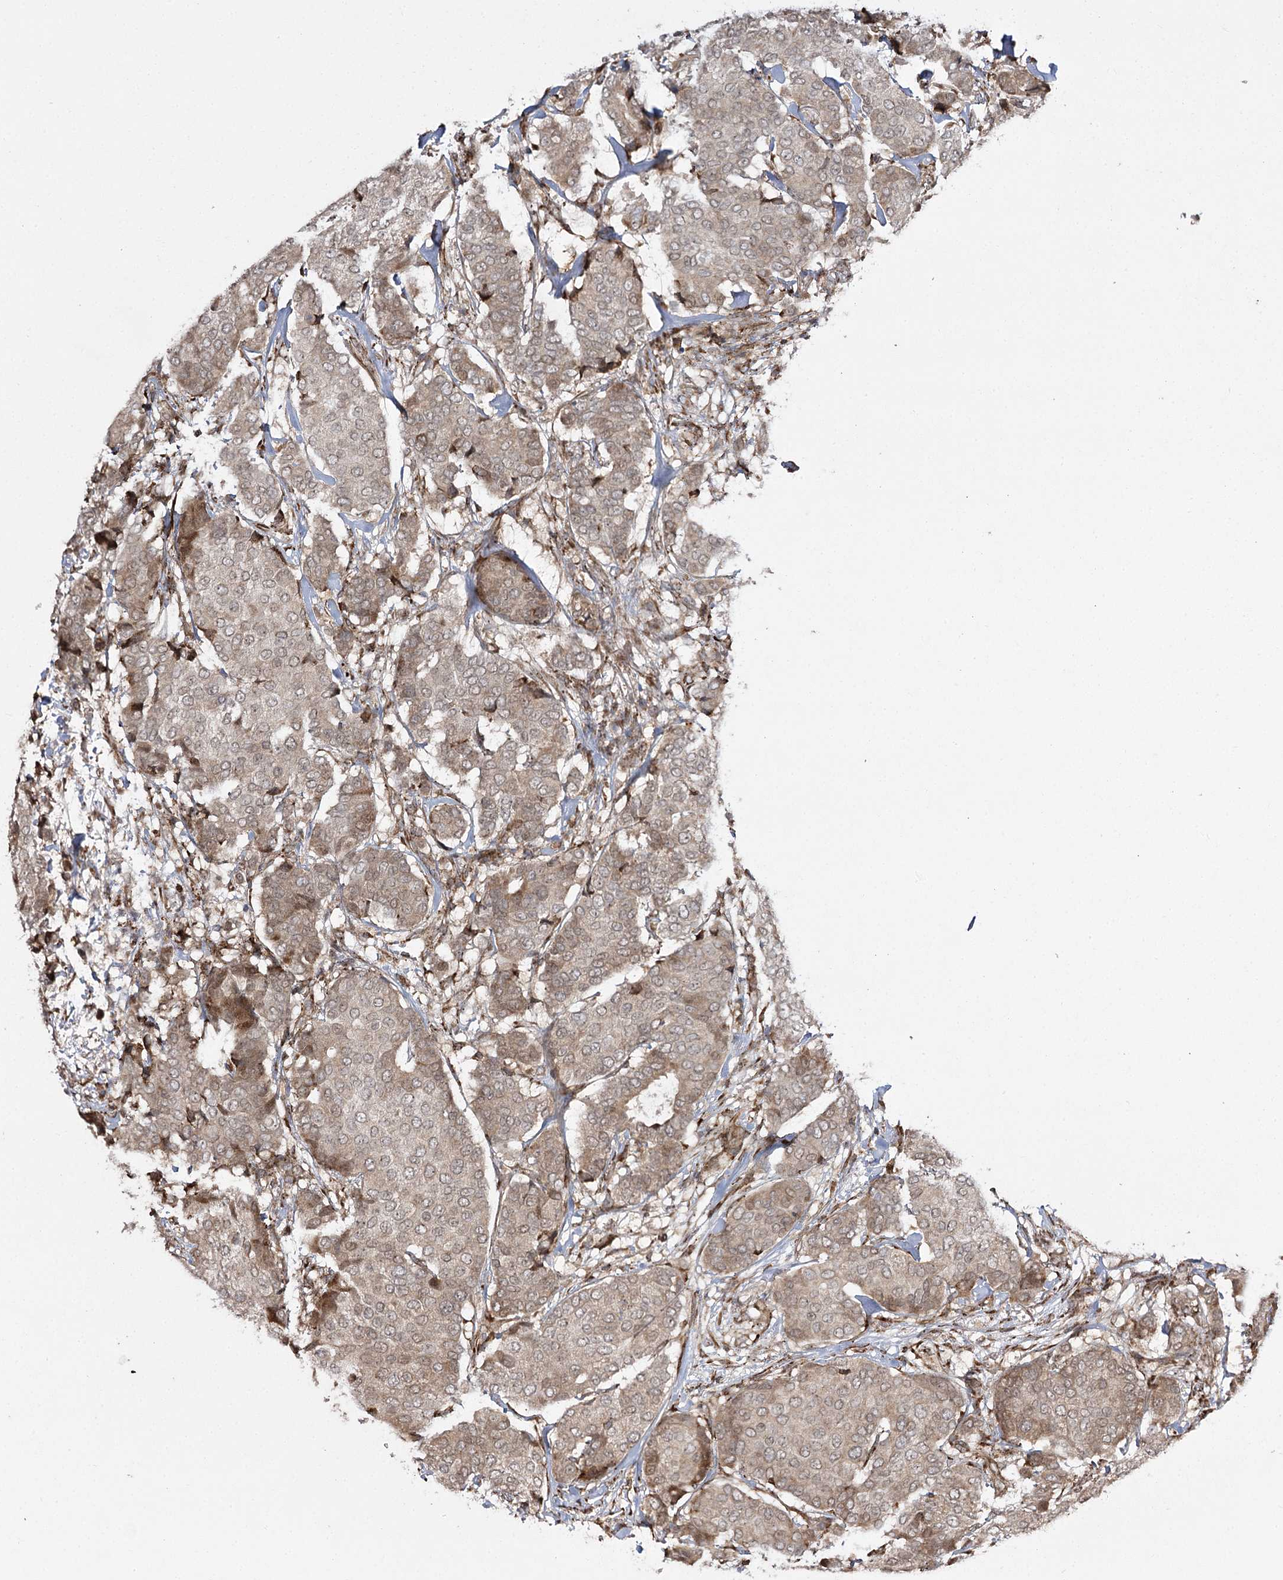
{"staining": {"intensity": "weak", "quantity": ">75%", "location": "cytoplasmic/membranous"}, "tissue": "breast cancer", "cell_type": "Tumor cells", "image_type": "cancer", "snomed": [{"axis": "morphology", "description": "Duct carcinoma"}, {"axis": "topography", "description": "Breast"}], "caption": "Breast cancer tissue displays weak cytoplasmic/membranous positivity in about >75% of tumor cells, visualized by immunohistochemistry.", "gene": "FANCL", "patient": {"sex": "female", "age": 75}}